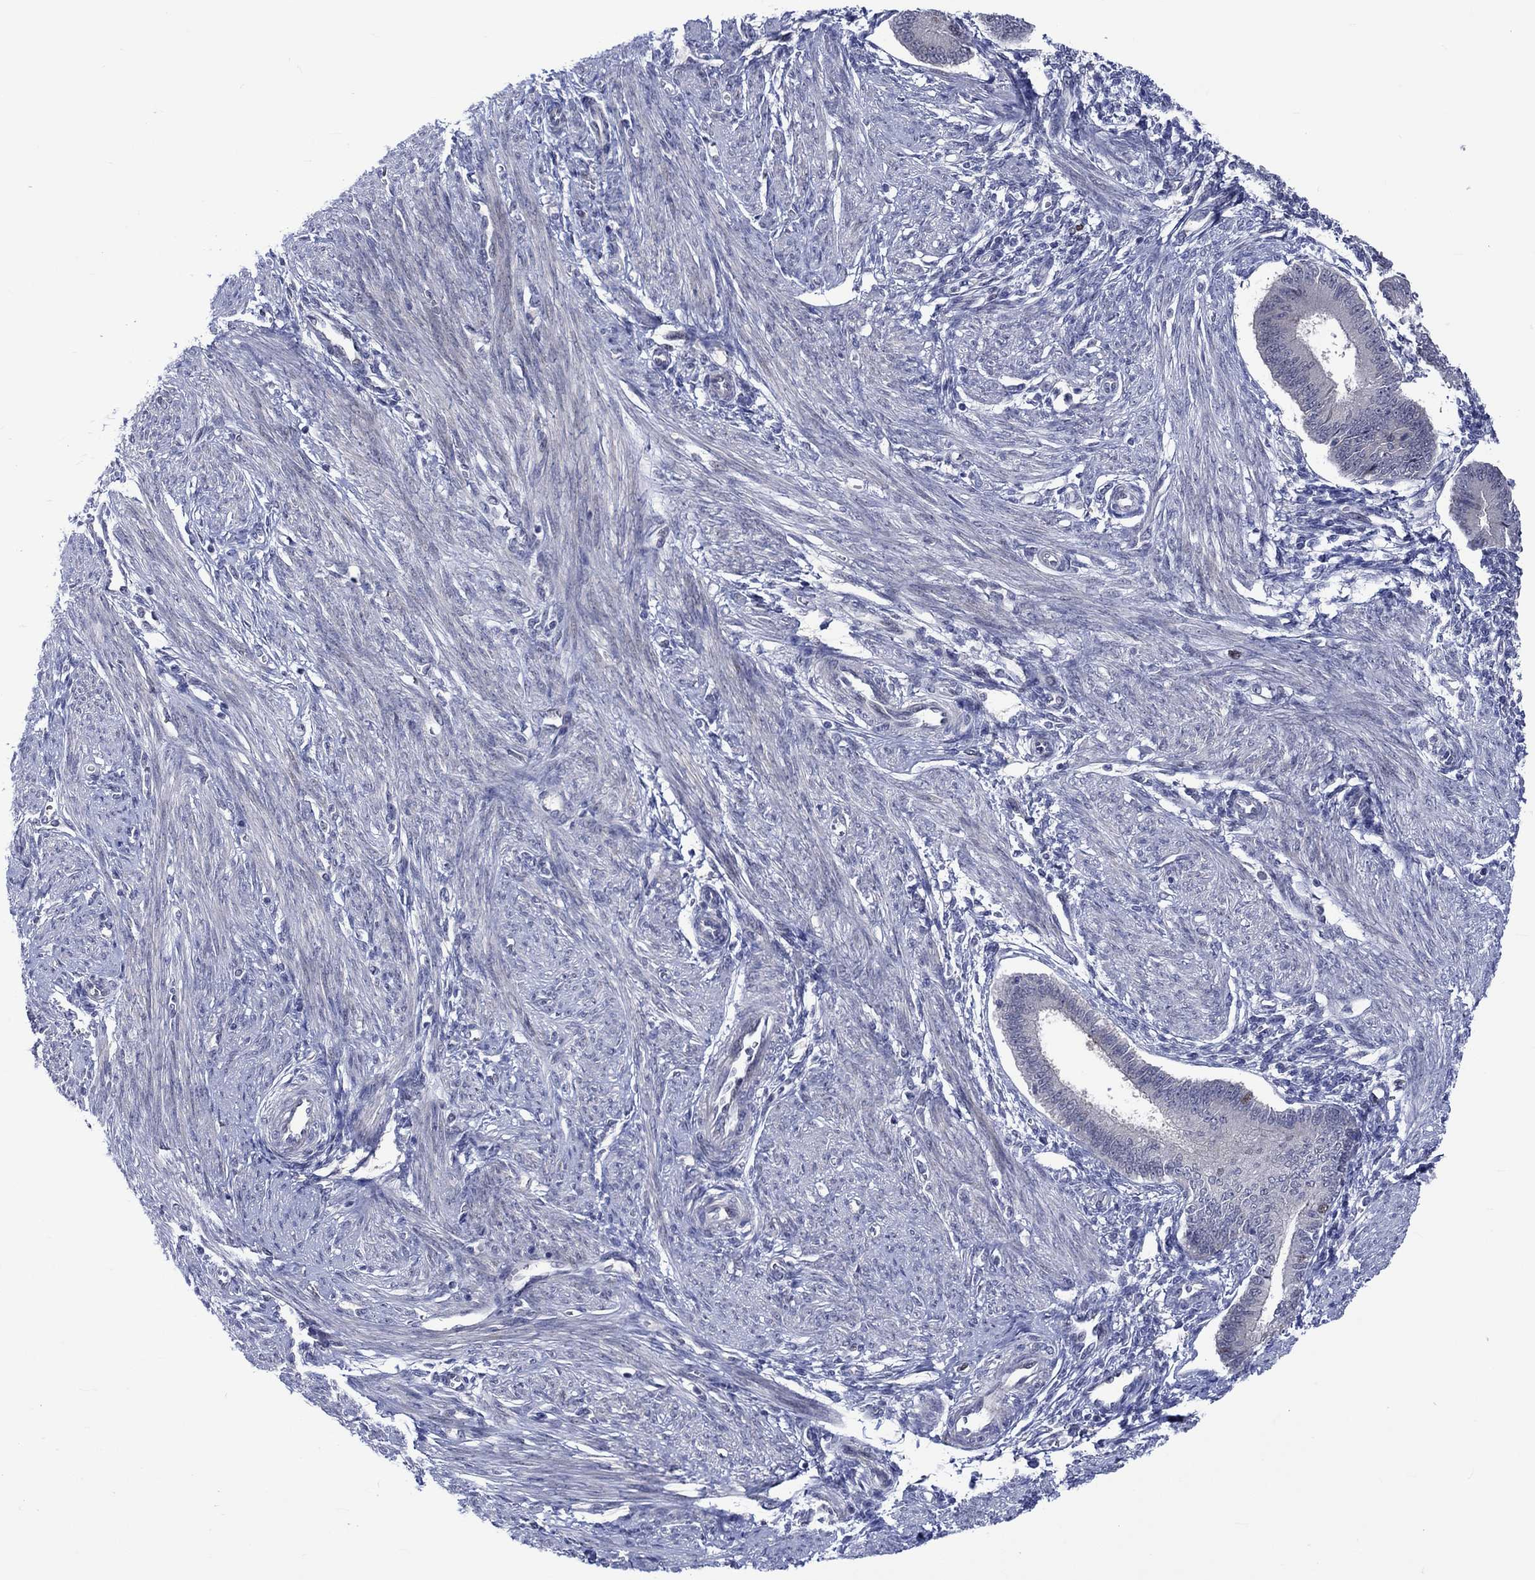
{"staining": {"intensity": "negative", "quantity": "none", "location": "none"}, "tissue": "endometrium", "cell_type": "Cells in endometrial stroma", "image_type": "normal", "snomed": [{"axis": "morphology", "description": "Normal tissue, NOS"}, {"axis": "topography", "description": "Endometrium"}], "caption": "Immunohistochemistry (IHC) micrograph of unremarkable endometrium: endometrium stained with DAB reveals no significant protein positivity in cells in endometrial stroma.", "gene": "E2F8", "patient": {"sex": "female", "age": 39}}